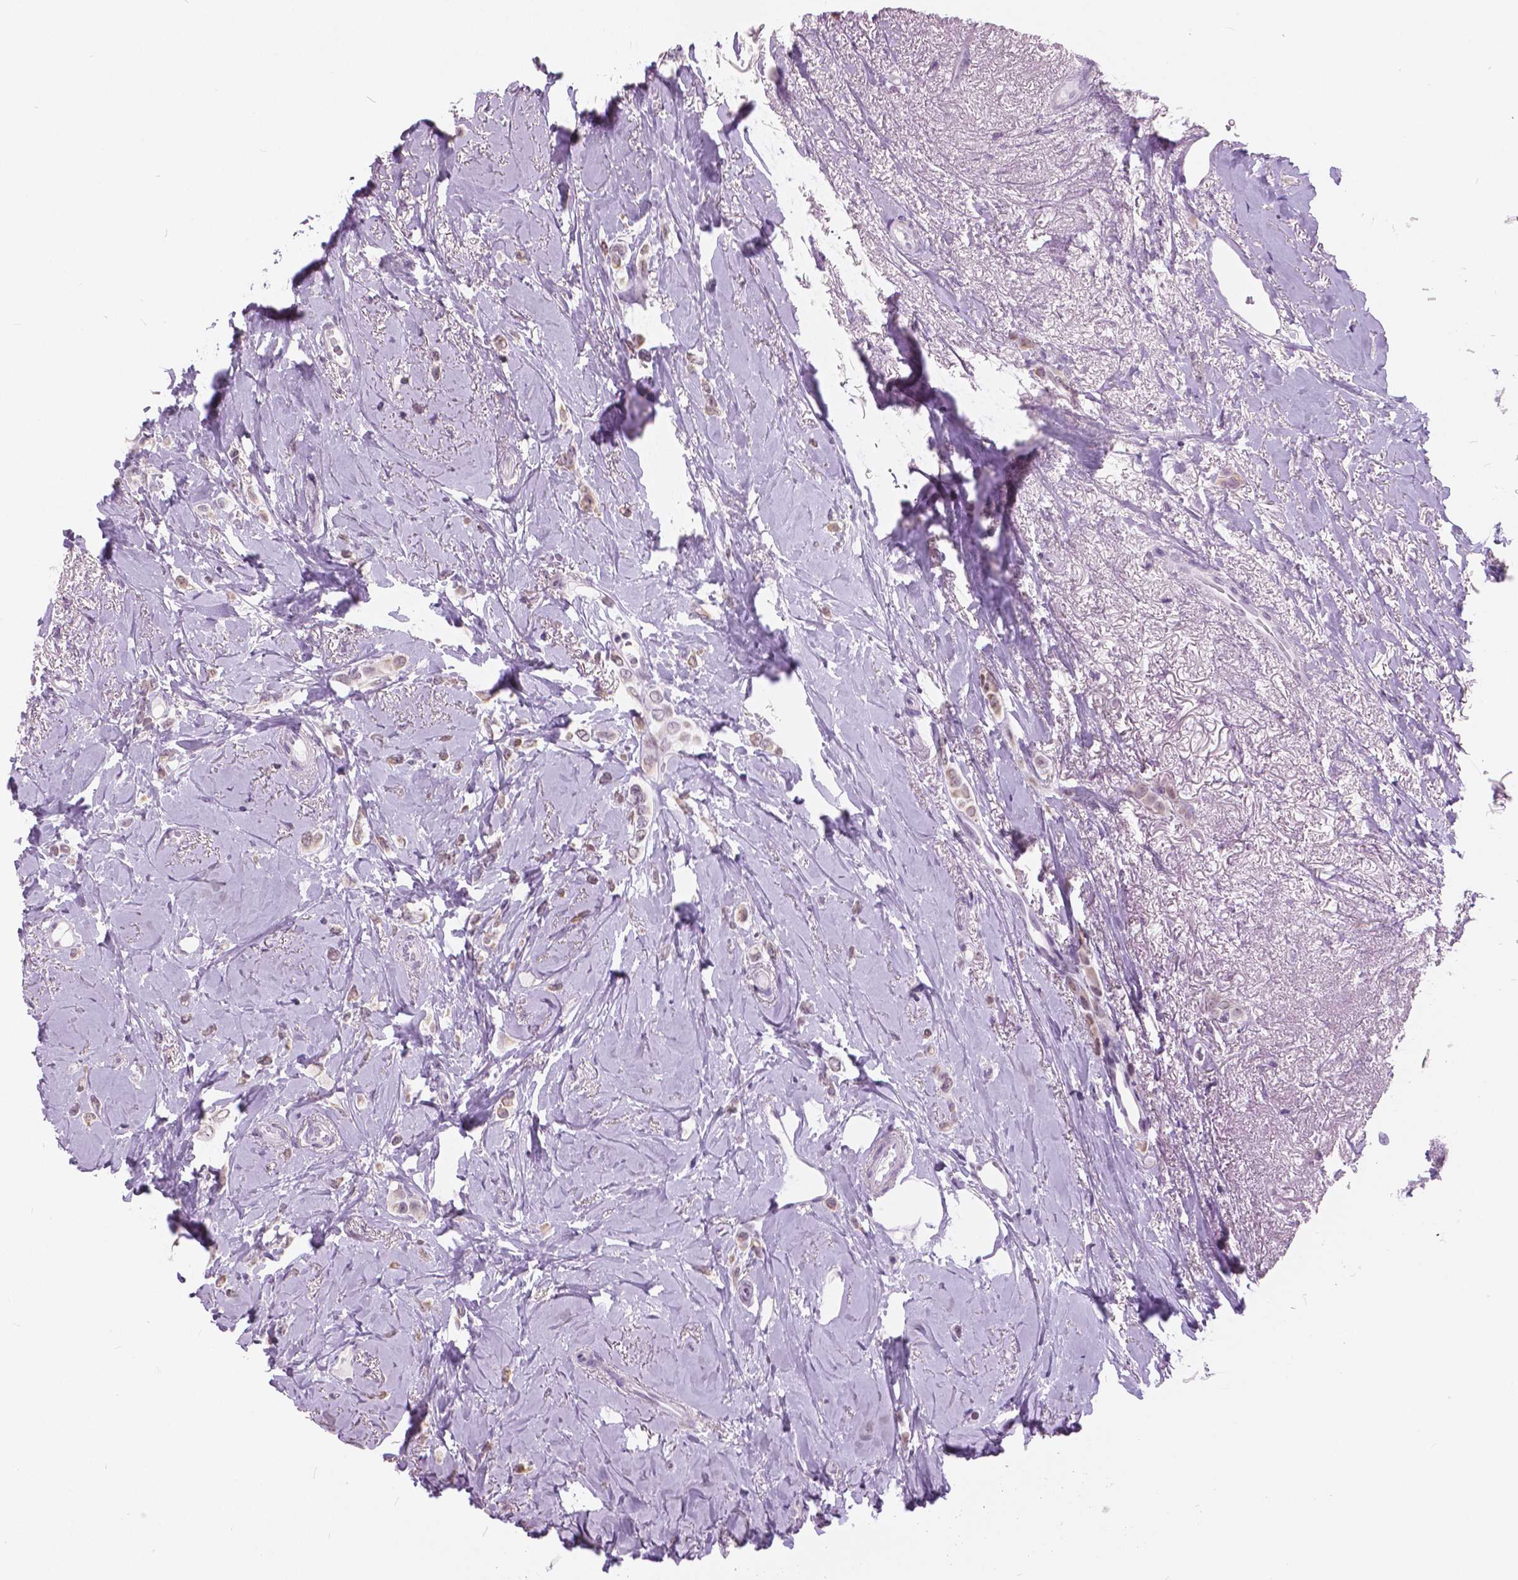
{"staining": {"intensity": "negative", "quantity": "none", "location": "none"}, "tissue": "breast cancer", "cell_type": "Tumor cells", "image_type": "cancer", "snomed": [{"axis": "morphology", "description": "Lobular carcinoma"}, {"axis": "topography", "description": "Breast"}], "caption": "Immunohistochemistry (IHC) of lobular carcinoma (breast) demonstrates no positivity in tumor cells.", "gene": "MYOM1", "patient": {"sex": "female", "age": 66}}